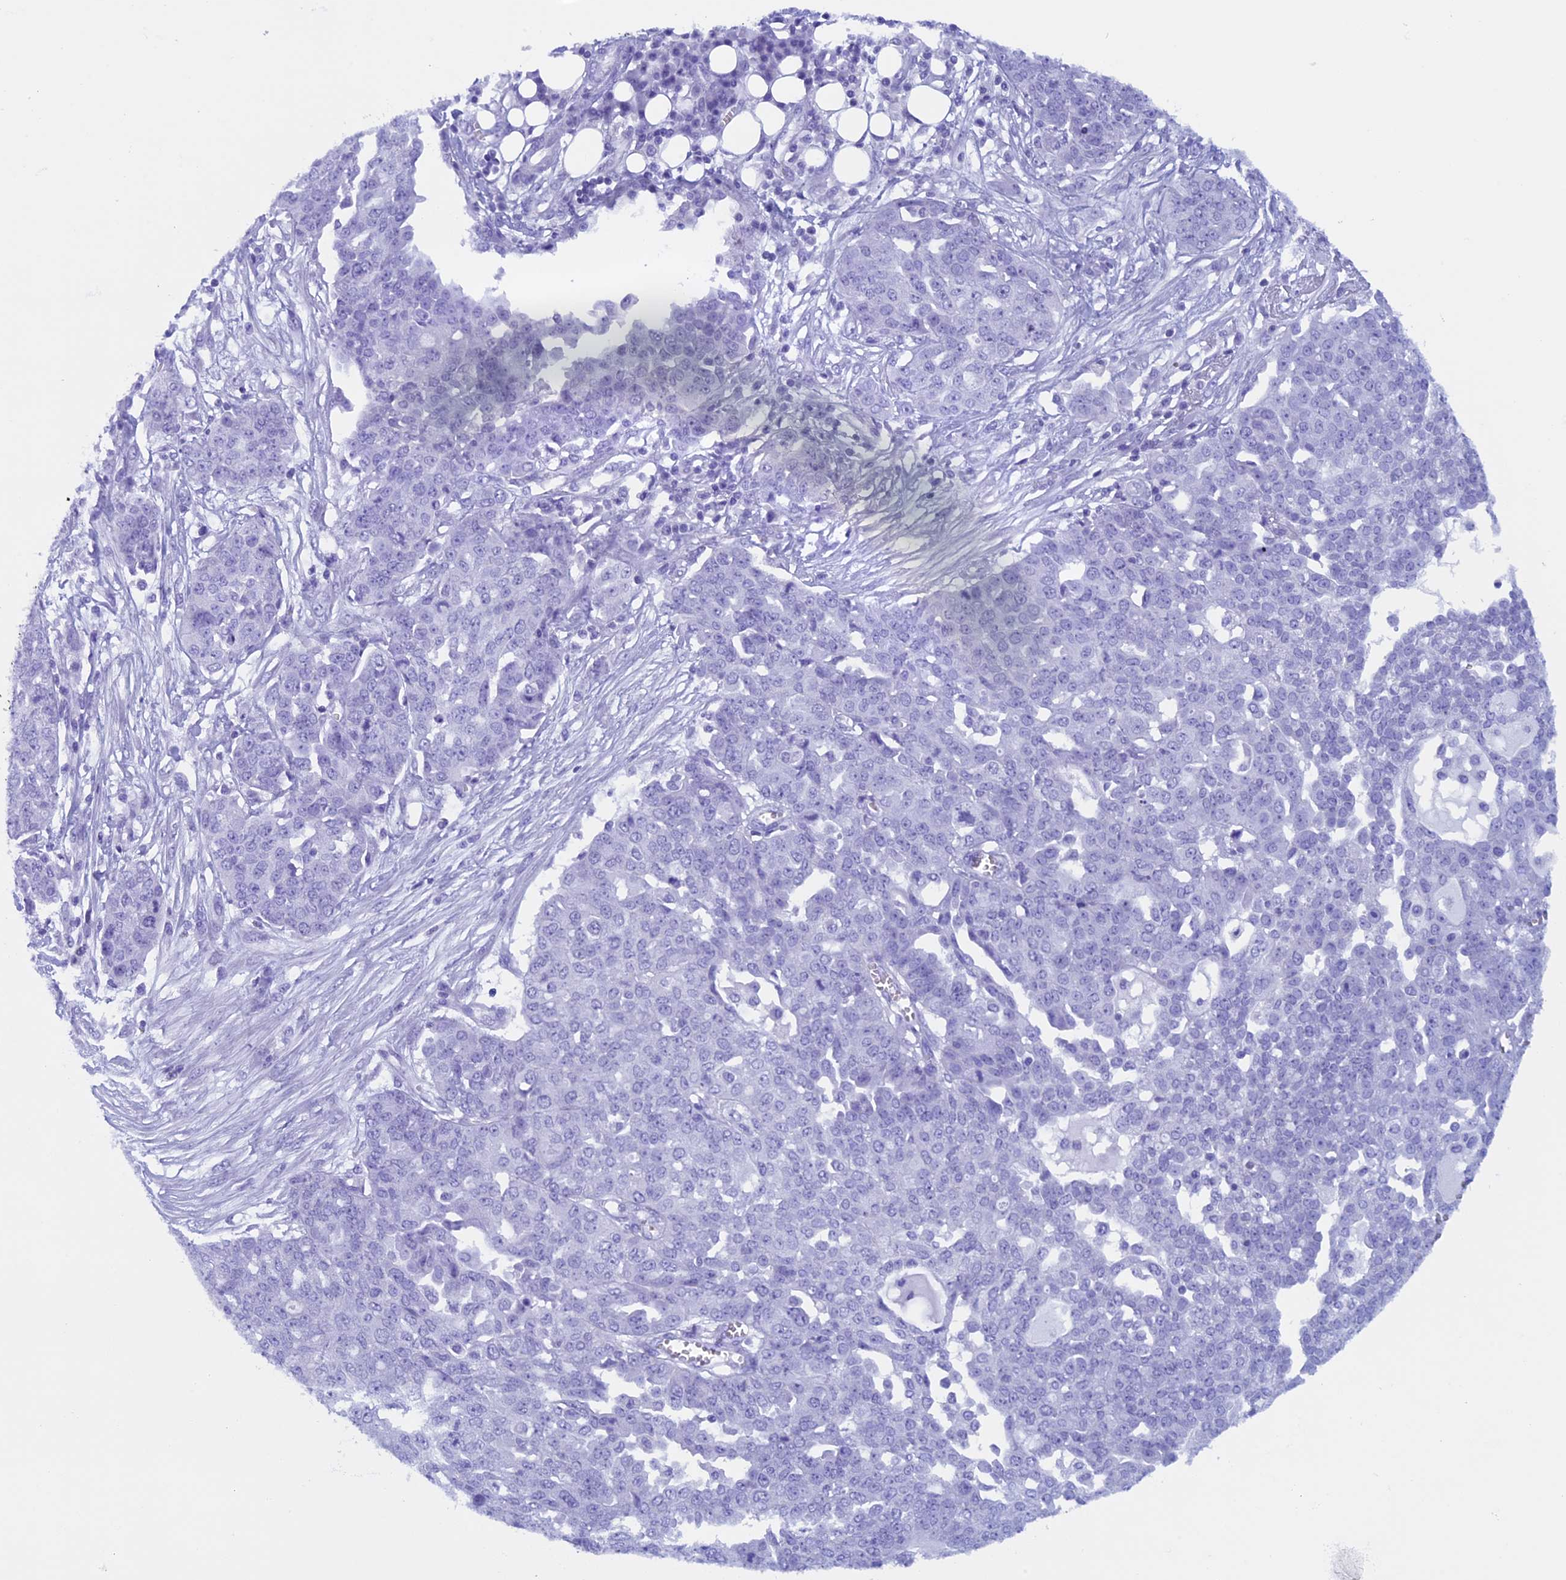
{"staining": {"intensity": "negative", "quantity": "none", "location": "none"}, "tissue": "ovarian cancer", "cell_type": "Tumor cells", "image_type": "cancer", "snomed": [{"axis": "morphology", "description": "Cystadenocarcinoma, serous, NOS"}, {"axis": "topography", "description": "Soft tissue"}, {"axis": "topography", "description": "Ovary"}], "caption": "There is no significant expression in tumor cells of ovarian cancer (serous cystadenocarcinoma).", "gene": "FAM169A", "patient": {"sex": "female", "age": 57}}